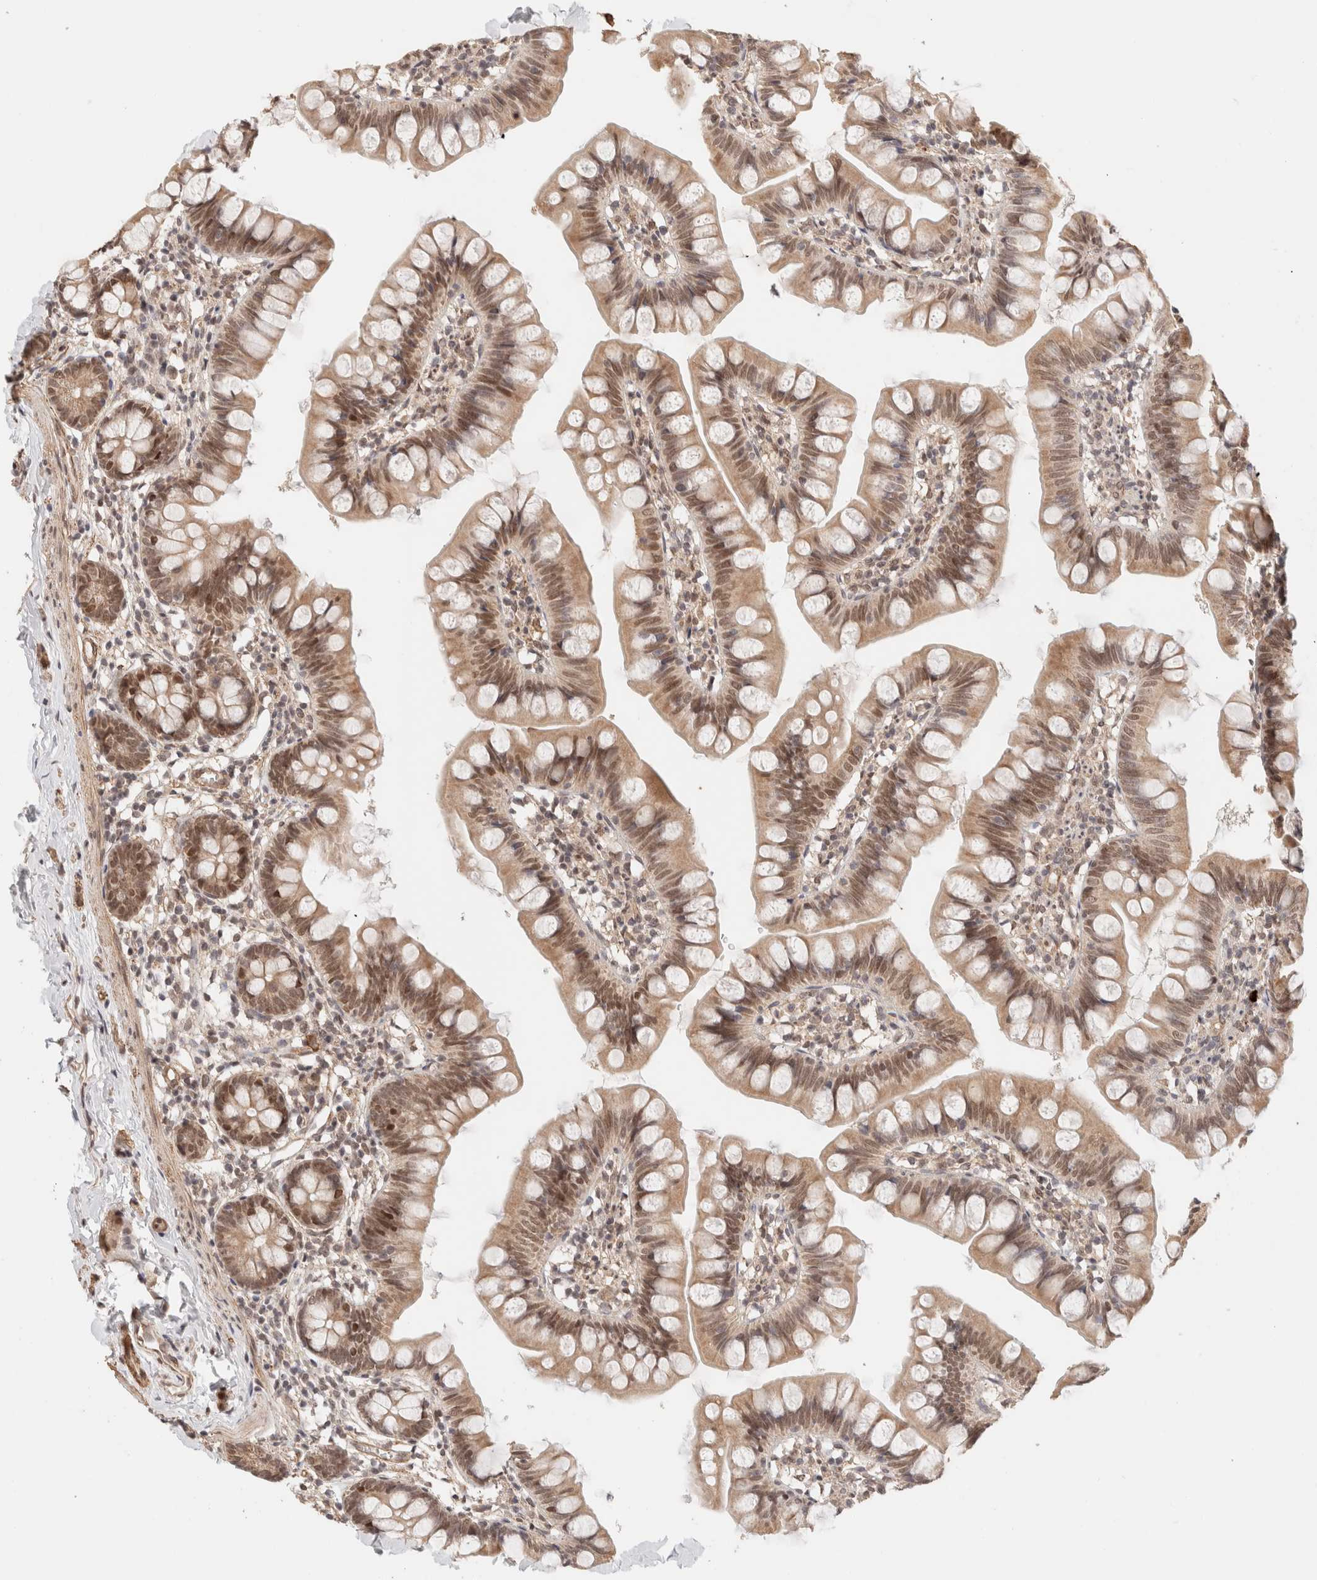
{"staining": {"intensity": "strong", "quantity": "25%-75%", "location": "cytoplasmic/membranous,nuclear"}, "tissue": "small intestine", "cell_type": "Glandular cells", "image_type": "normal", "snomed": [{"axis": "morphology", "description": "Normal tissue, NOS"}, {"axis": "topography", "description": "Small intestine"}], "caption": "High-power microscopy captured an immunohistochemistry photomicrograph of unremarkable small intestine, revealing strong cytoplasmic/membranous,nuclear positivity in approximately 25%-75% of glandular cells.", "gene": "BRPF3", "patient": {"sex": "male", "age": 7}}